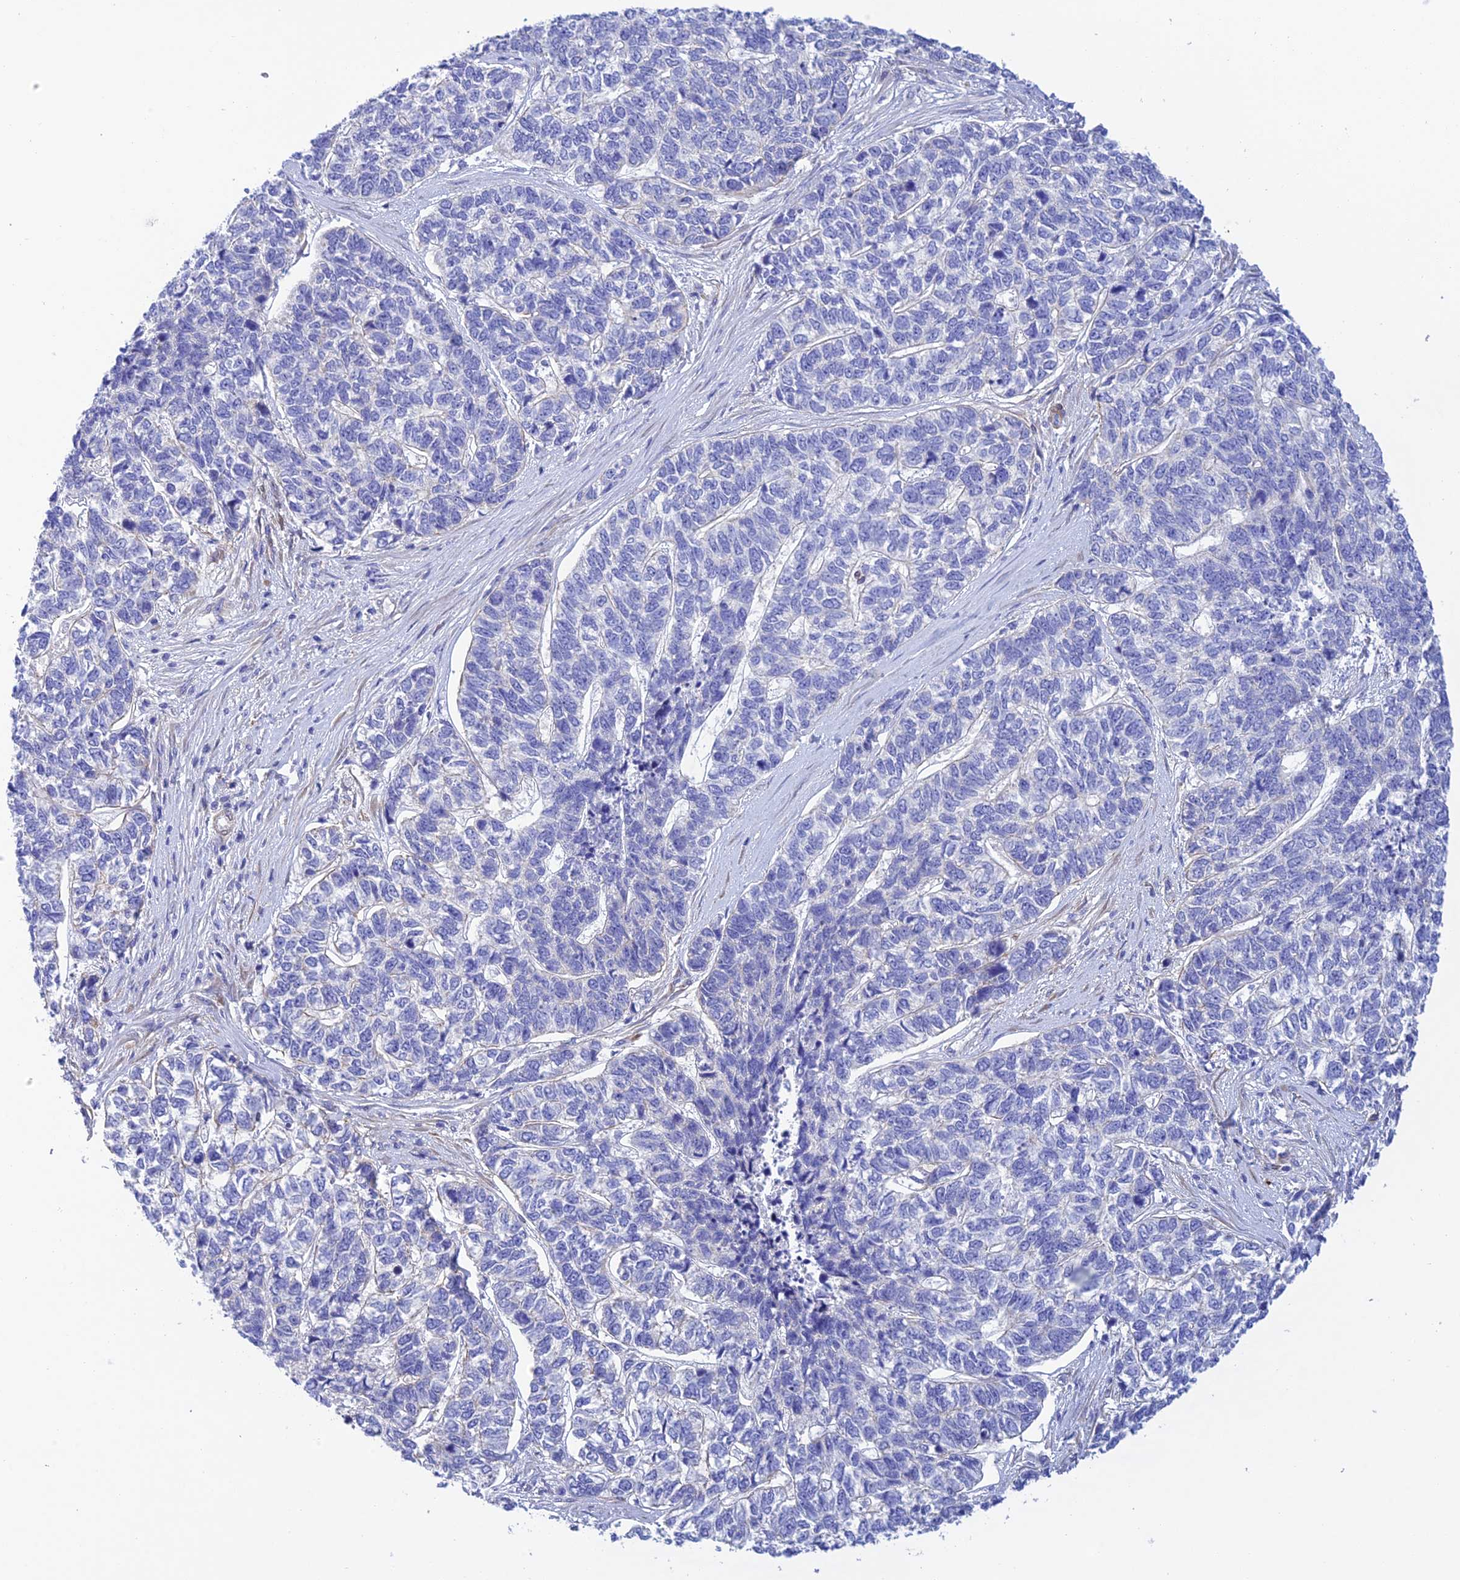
{"staining": {"intensity": "negative", "quantity": "none", "location": "none"}, "tissue": "skin cancer", "cell_type": "Tumor cells", "image_type": "cancer", "snomed": [{"axis": "morphology", "description": "Basal cell carcinoma"}, {"axis": "topography", "description": "Skin"}], "caption": "Immunohistochemistry micrograph of neoplastic tissue: human skin cancer stained with DAB (3,3'-diaminobenzidine) exhibits no significant protein positivity in tumor cells.", "gene": "ZDHHC16", "patient": {"sex": "female", "age": 65}}